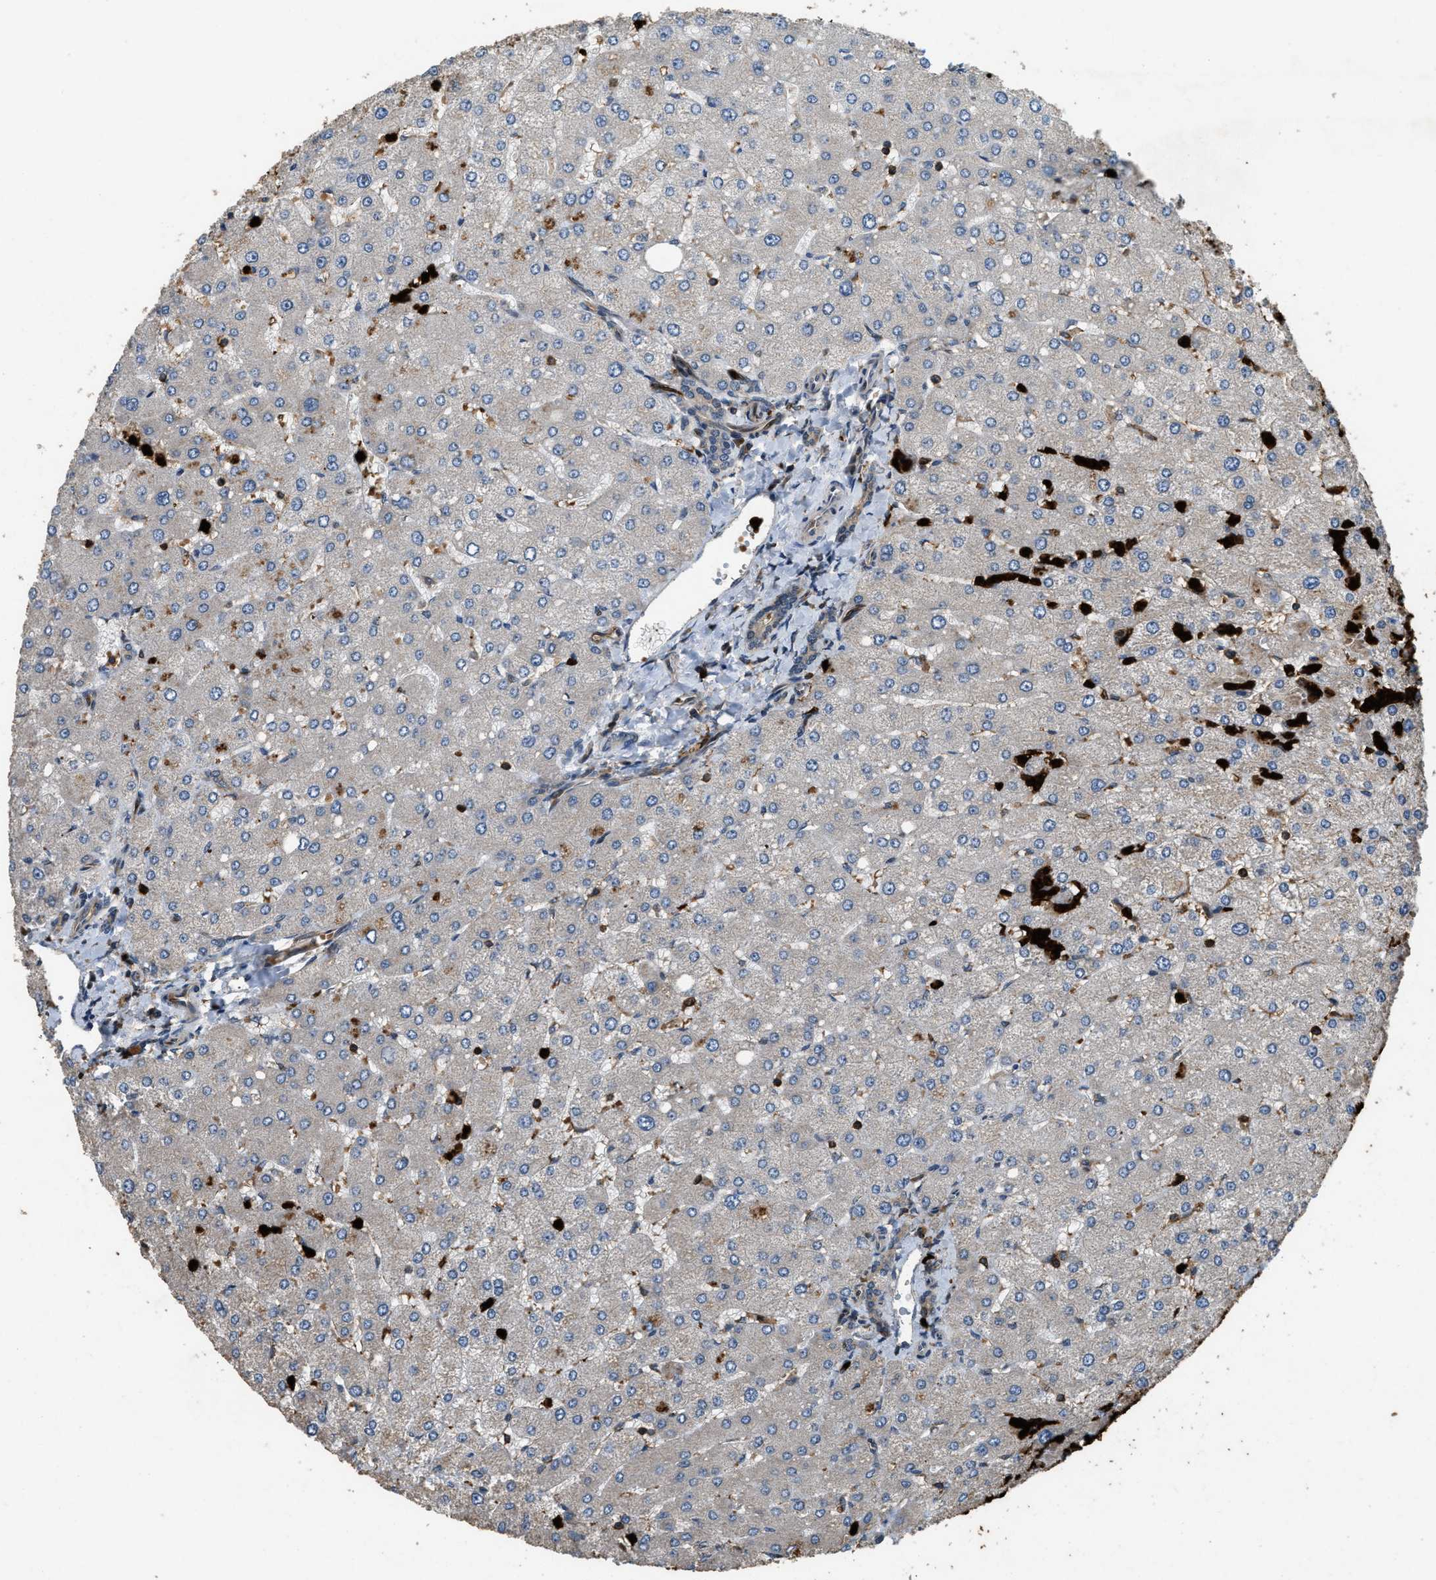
{"staining": {"intensity": "weak", "quantity": ">75%", "location": "cytoplasmic/membranous"}, "tissue": "liver", "cell_type": "Cholangiocytes", "image_type": "normal", "snomed": [{"axis": "morphology", "description": "Normal tissue, NOS"}, {"axis": "topography", "description": "Liver"}], "caption": "About >75% of cholangiocytes in unremarkable human liver reveal weak cytoplasmic/membranous protein positivity as visualized by brown immunohistochemical staining.", "gene": "RNF141", "patient": {"sex": "male", "age": 55}}